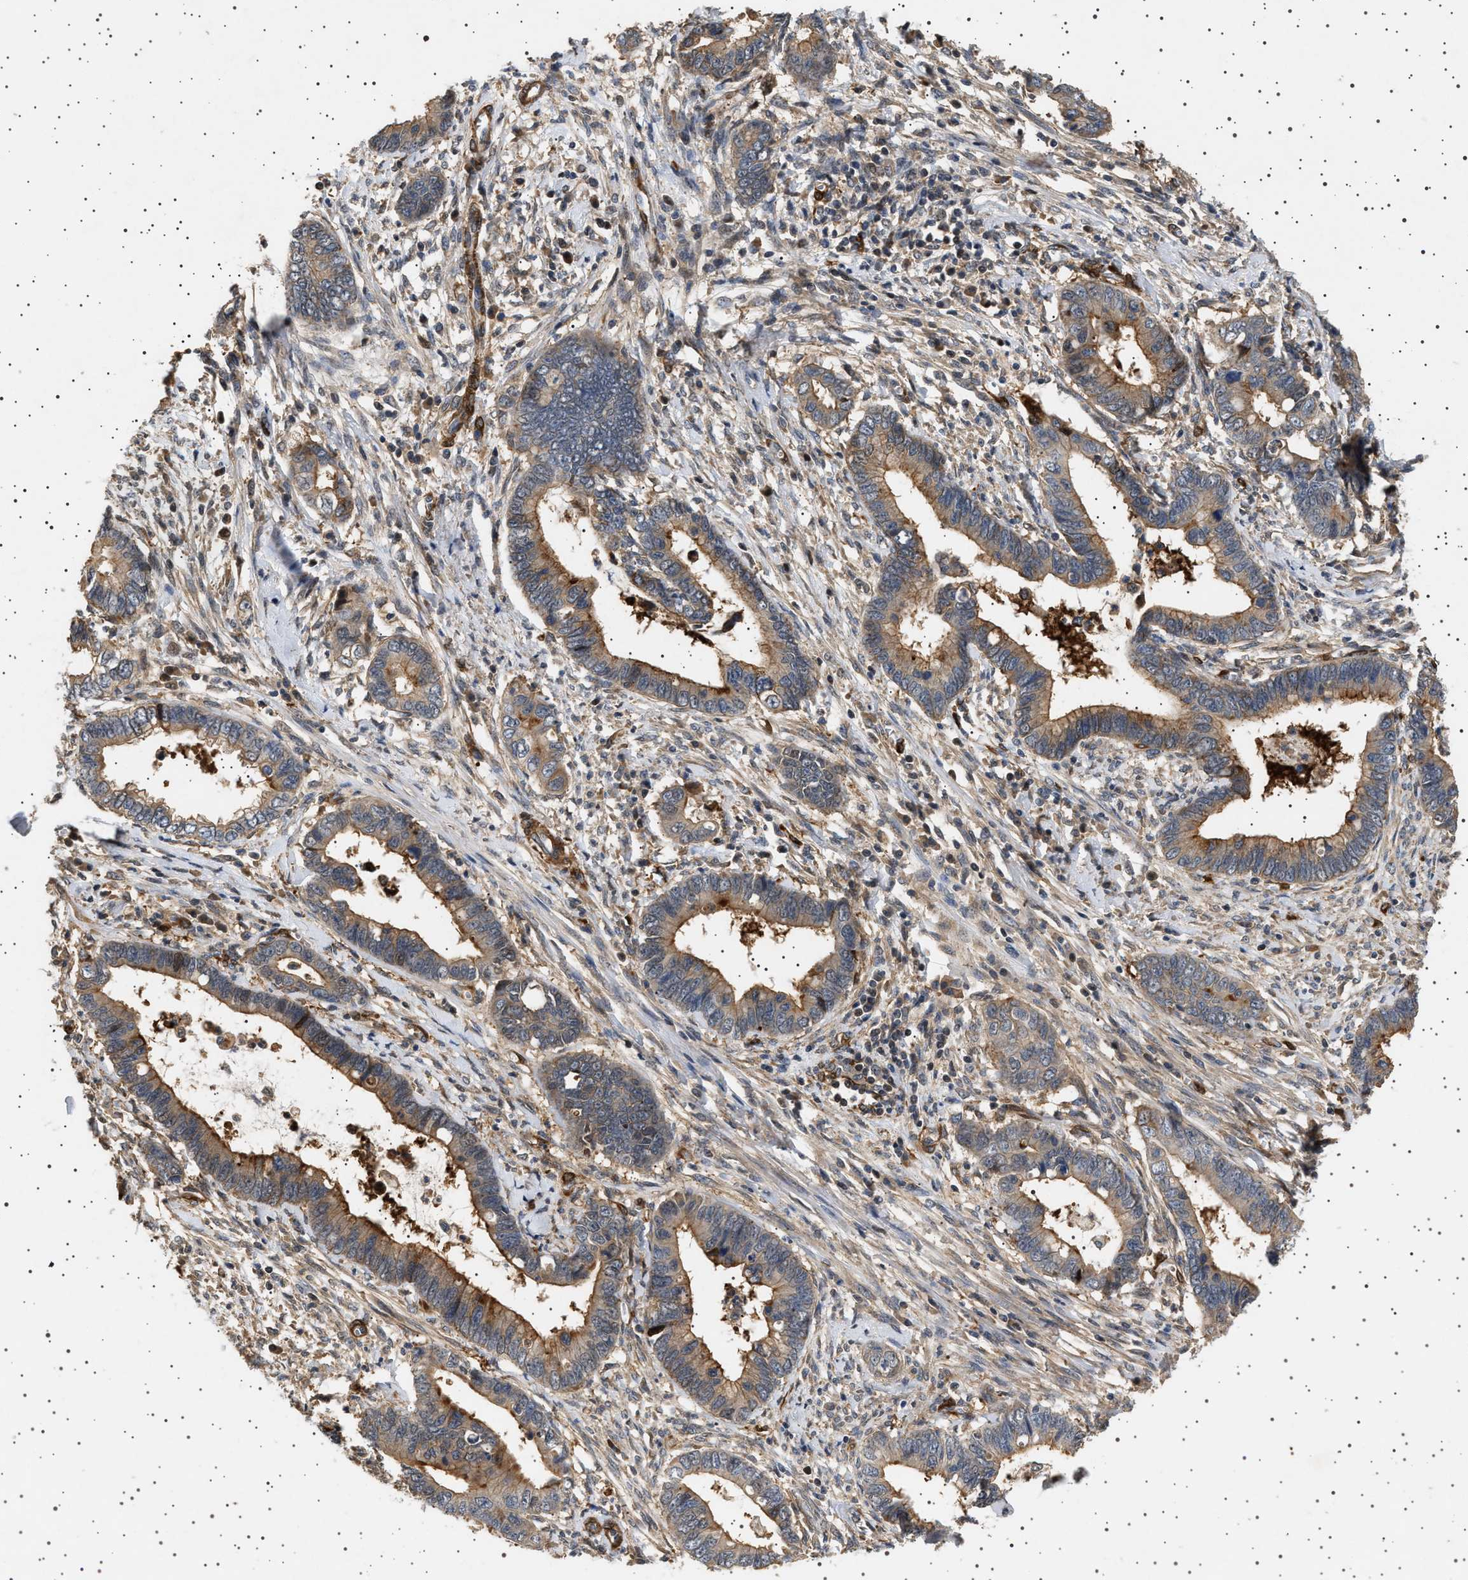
{"staining": {"intensity": "moderate", "quantity": ">75%", "location": "cytoplasmic/membranous"}, "tissue": "cervical cancer", "cell_type": "Tumor cells", "image_type": "cancer", "snomed": [{"axis": "morphology", "description": "Adenocarcinoma, NOS"}, {"axis": "topography", "description": "Cervix"}], "caption": "This photomicrograph demonstrates immunohistochemistry (IHC) staining of human cervical cancer (adenocarcinoma), with medium moderate cytoplasmic/membranous expression in about >75% of tumor cells.", "gene": "GUCY1B1", "patient": {"sex": "female", "age": 44}}